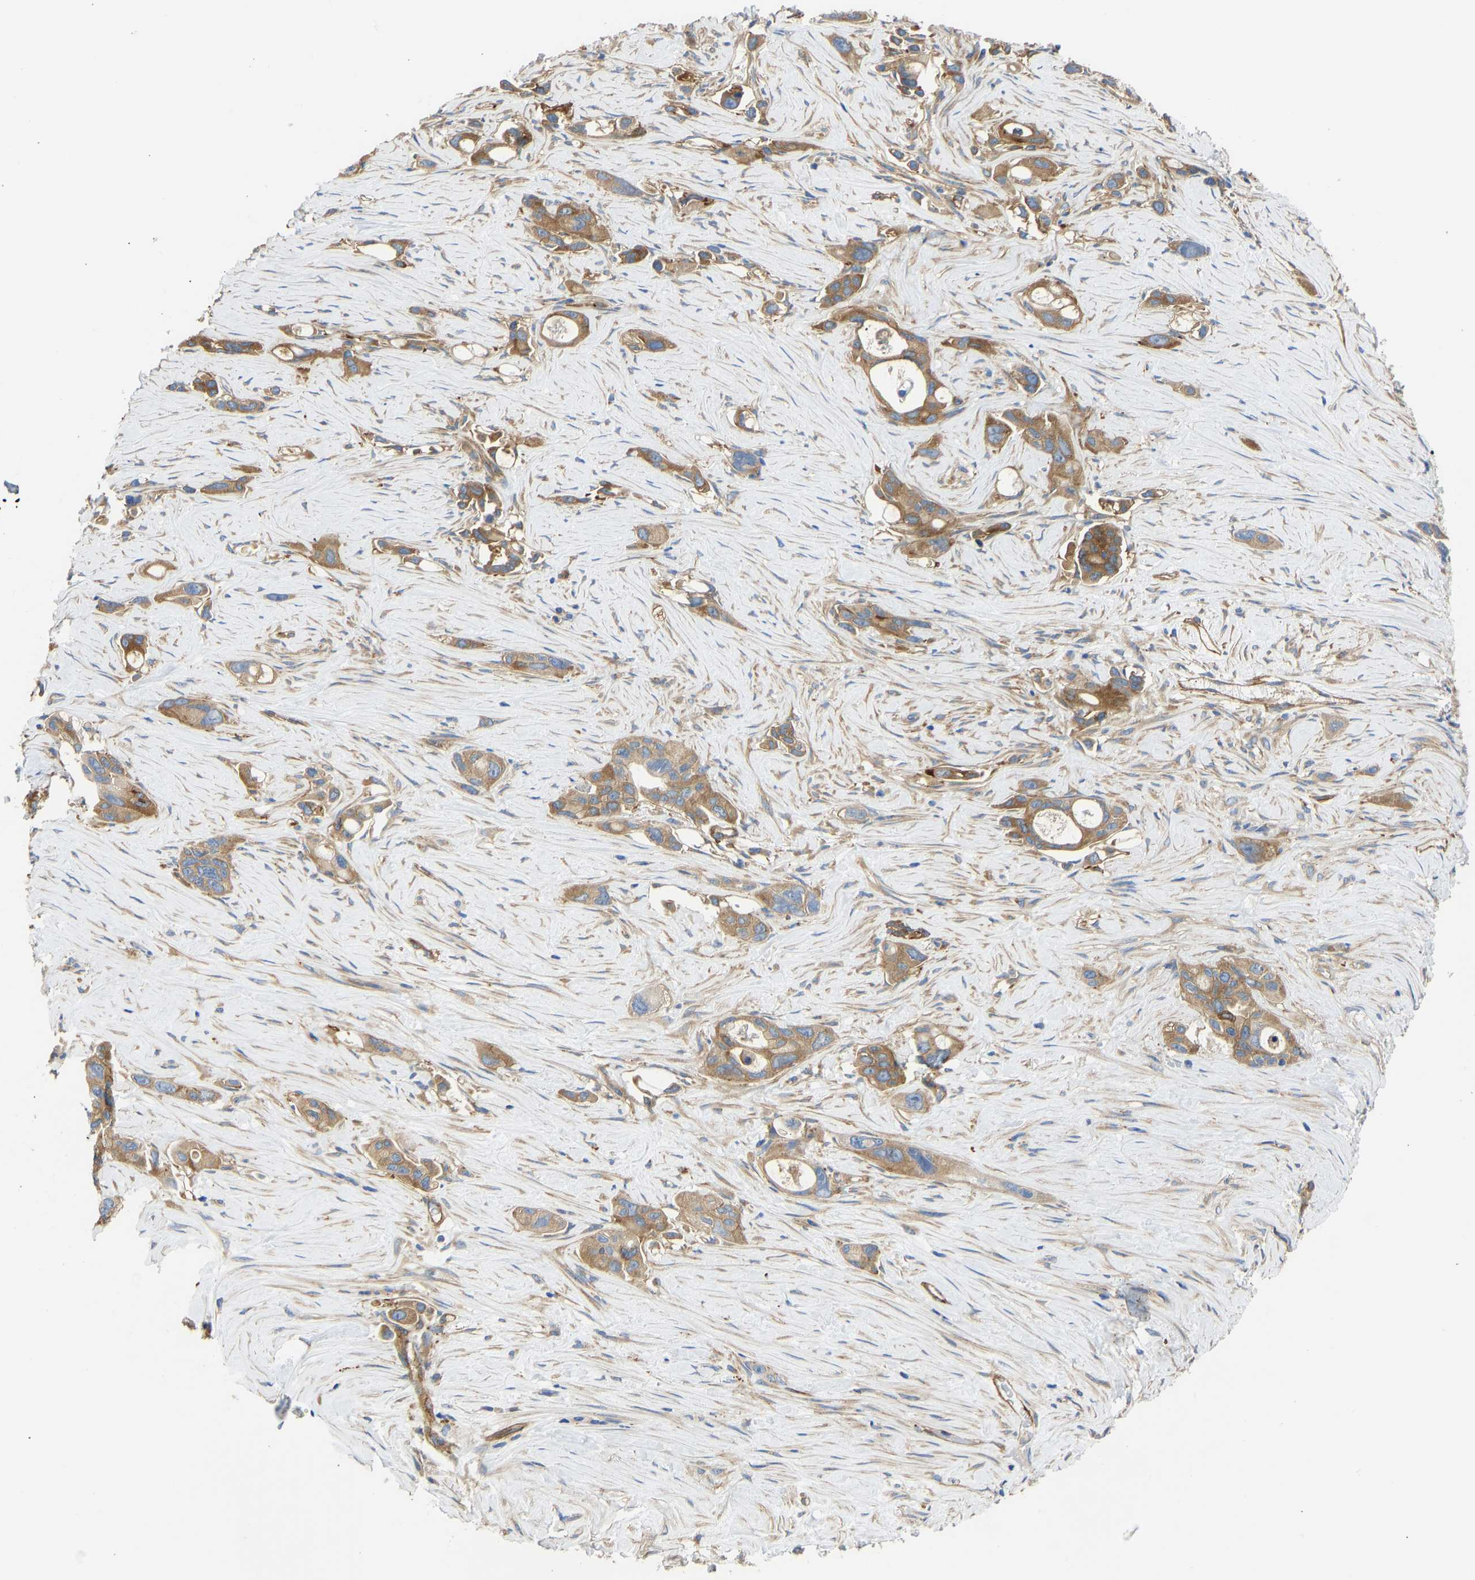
{"staining": {"intensity": "moderate", "quantity": ">75%", "location": "cytoplasmic/membranous"}, "tissue": "pancreatic cancer", "cell_type": "Tumor cells", "image_type": "cancer", "snomed": [{"axis": "morphology", "description": "Adenocarcinoma, NOS"}, {"axis": "topography", "description": "Pancreas"}], "caption": "Immunohistochemical staining of human pancreatic cancer exhibits moderate cytoplasmic/membranous protein expression in approximately >75% of tumor cells.", "gene": "MYO1C", "patient": {"sex": "male", "age": 53}}